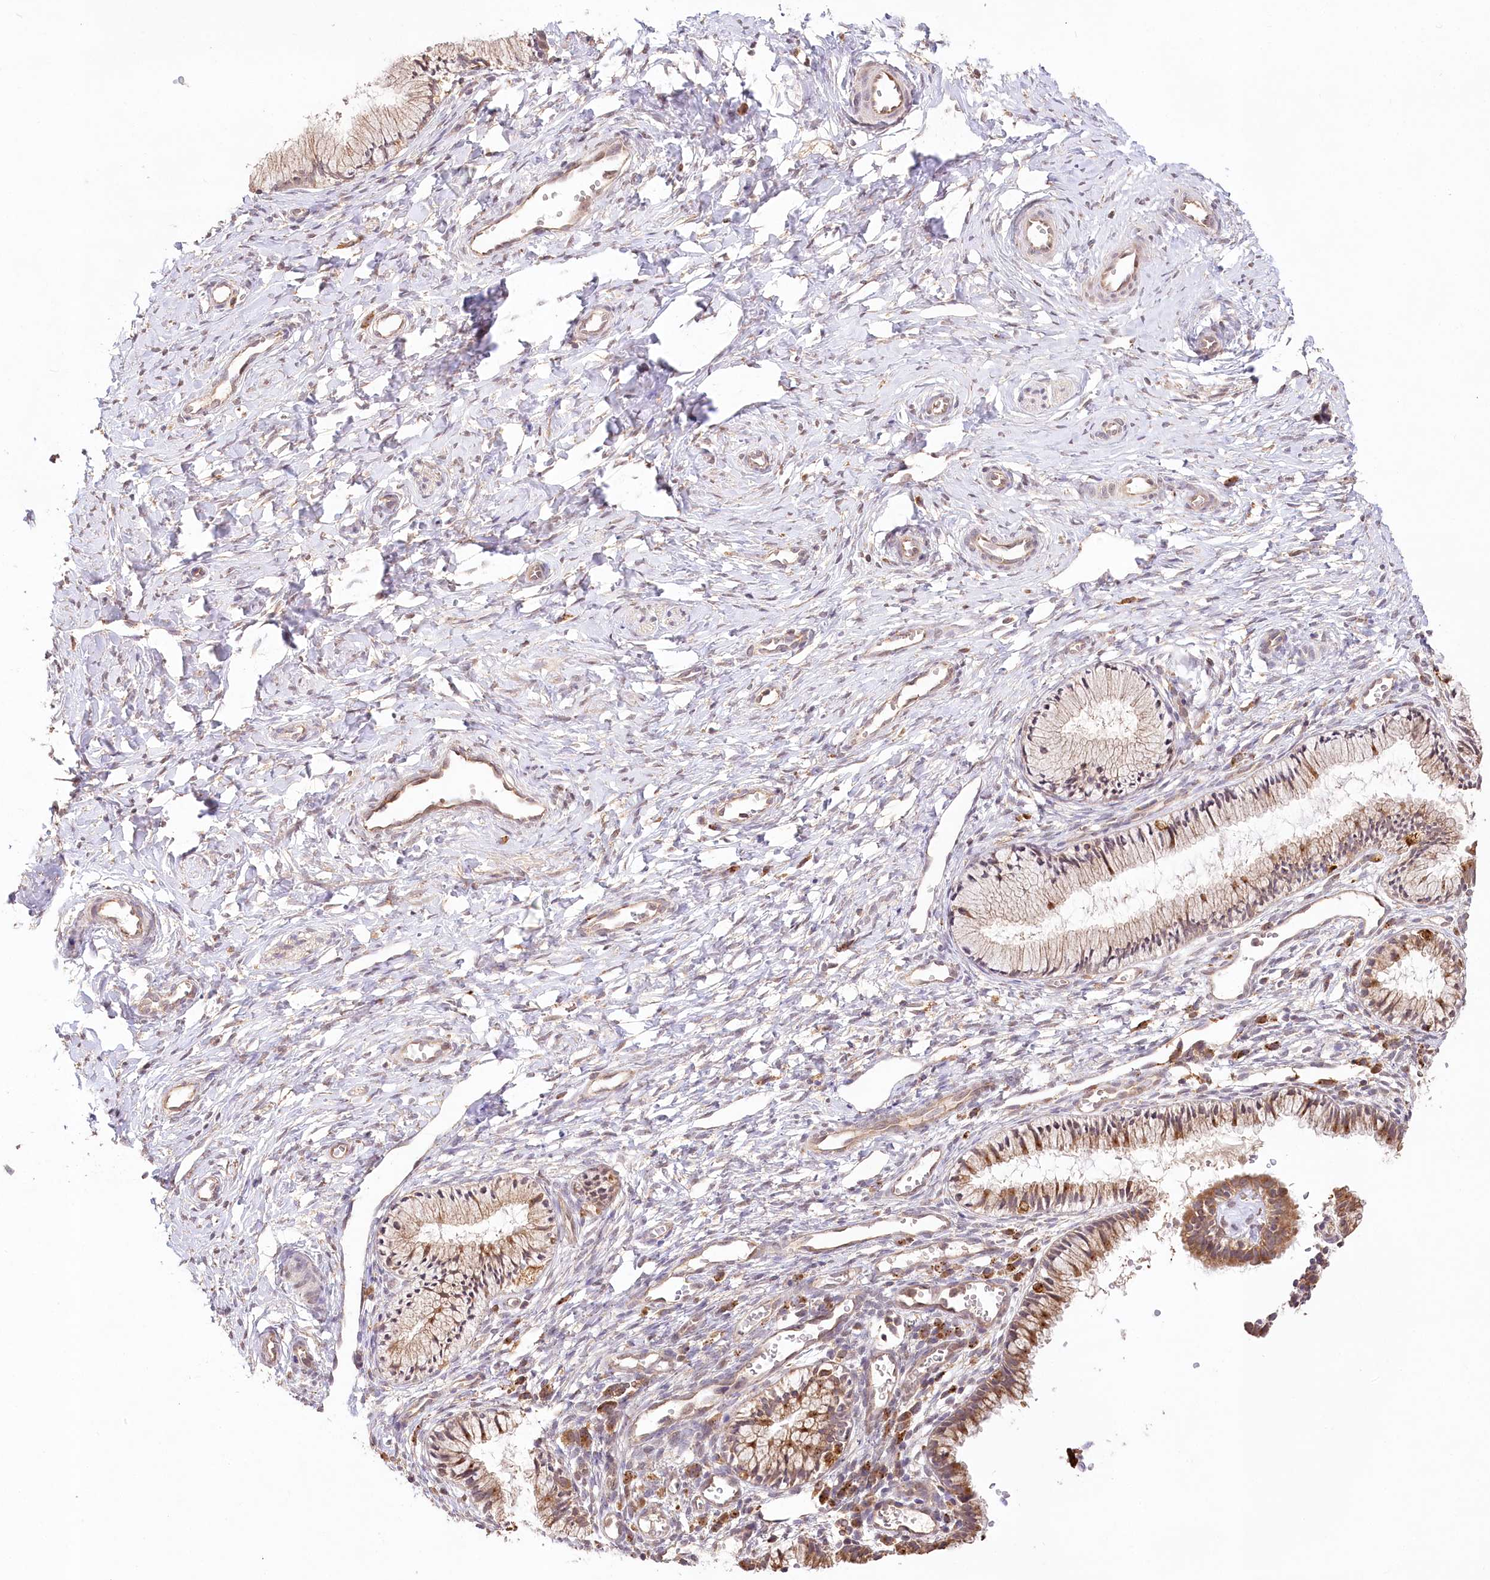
{"staining": {"intensity": "moderate", "quantity": ">75%", "location": "cytoplasmic/membranous"}, "tissue": "cervix", "cell_type": "Glandular cells", "image_type": "normal", "snomed": [{"axis": "morphology", "description": "Normal tissue, NOS"}, {"axis": "topography", "description": "Cervix"}], "caption": "Glandular cells demonstrate medium levels of moderate cytoplasmic/membranous staining in about >75% of cells in normal human cervix.", "gene": "DMXL1", "patient": {"sex": "female", "age": 27}}